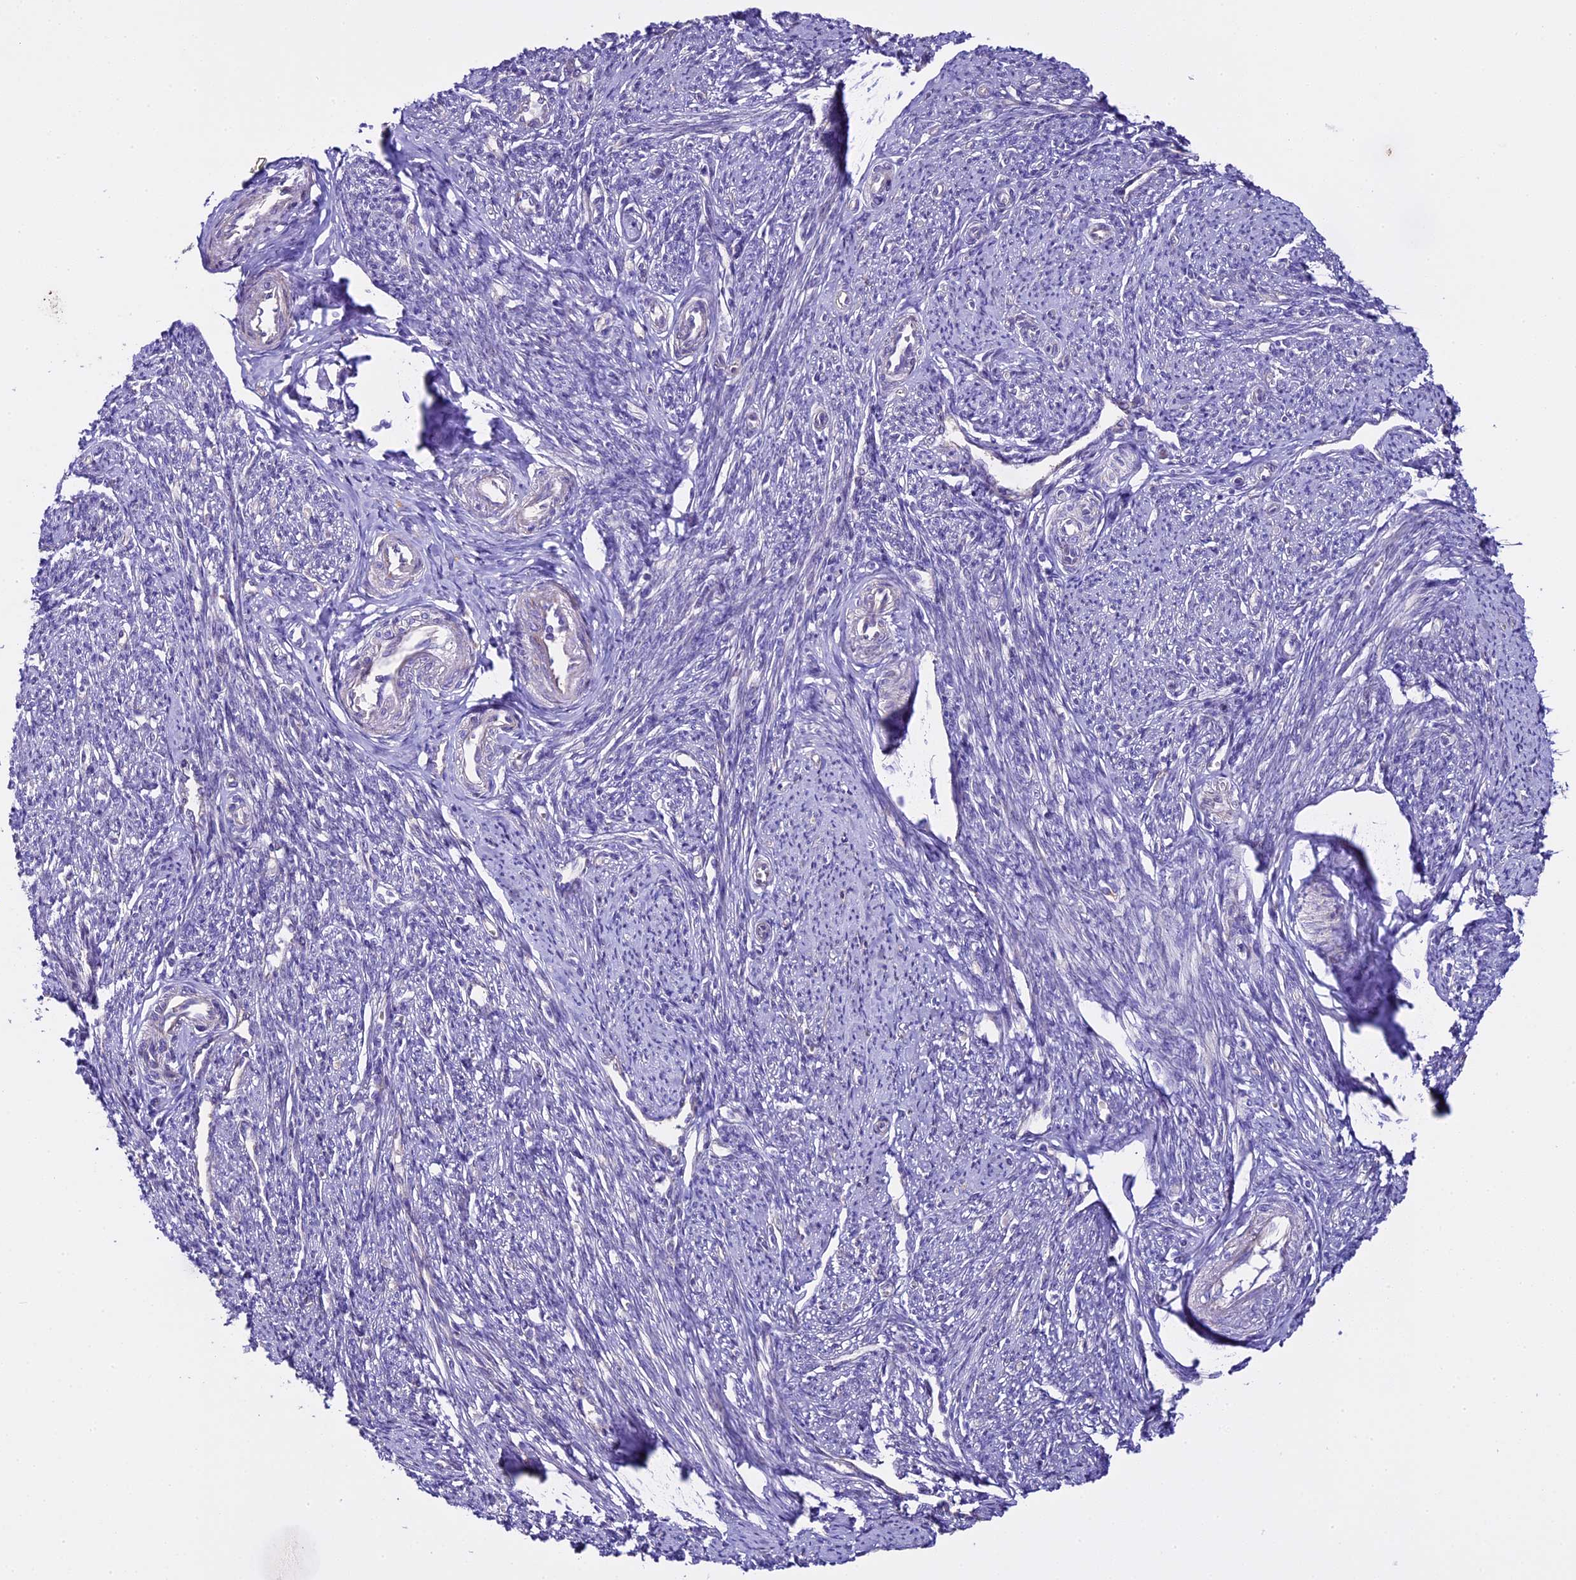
{"staining": {"intensity": "weak", "quantity": "25%-75%", "location": "cytoplasmic/membranous"}, "tissue": "smooth muscle", "cell_type": "Smooth muscle cells", "image_type": "normal", "snomed": [{"axis": "morphology", "description": "Normal tissue, NOS"}, {"axis": "topography", "description": "Smooth muscle"}, {"axis": "topography", "description": "Uterus"}], "caption": "Protein expression analysis of unremarkable human smooth muscle reveals weak cytoplasmic/membranous positivity in about 25%-75% of smooth muscle cells. Using DAB (3,3'-diaminobenzidine) (brown) and hematoxylin (blue) stains, captured at high magnification using brightfield microscopy.", "gene": "SPIRE1", "patient": {"sex": "female", "age": 59}}